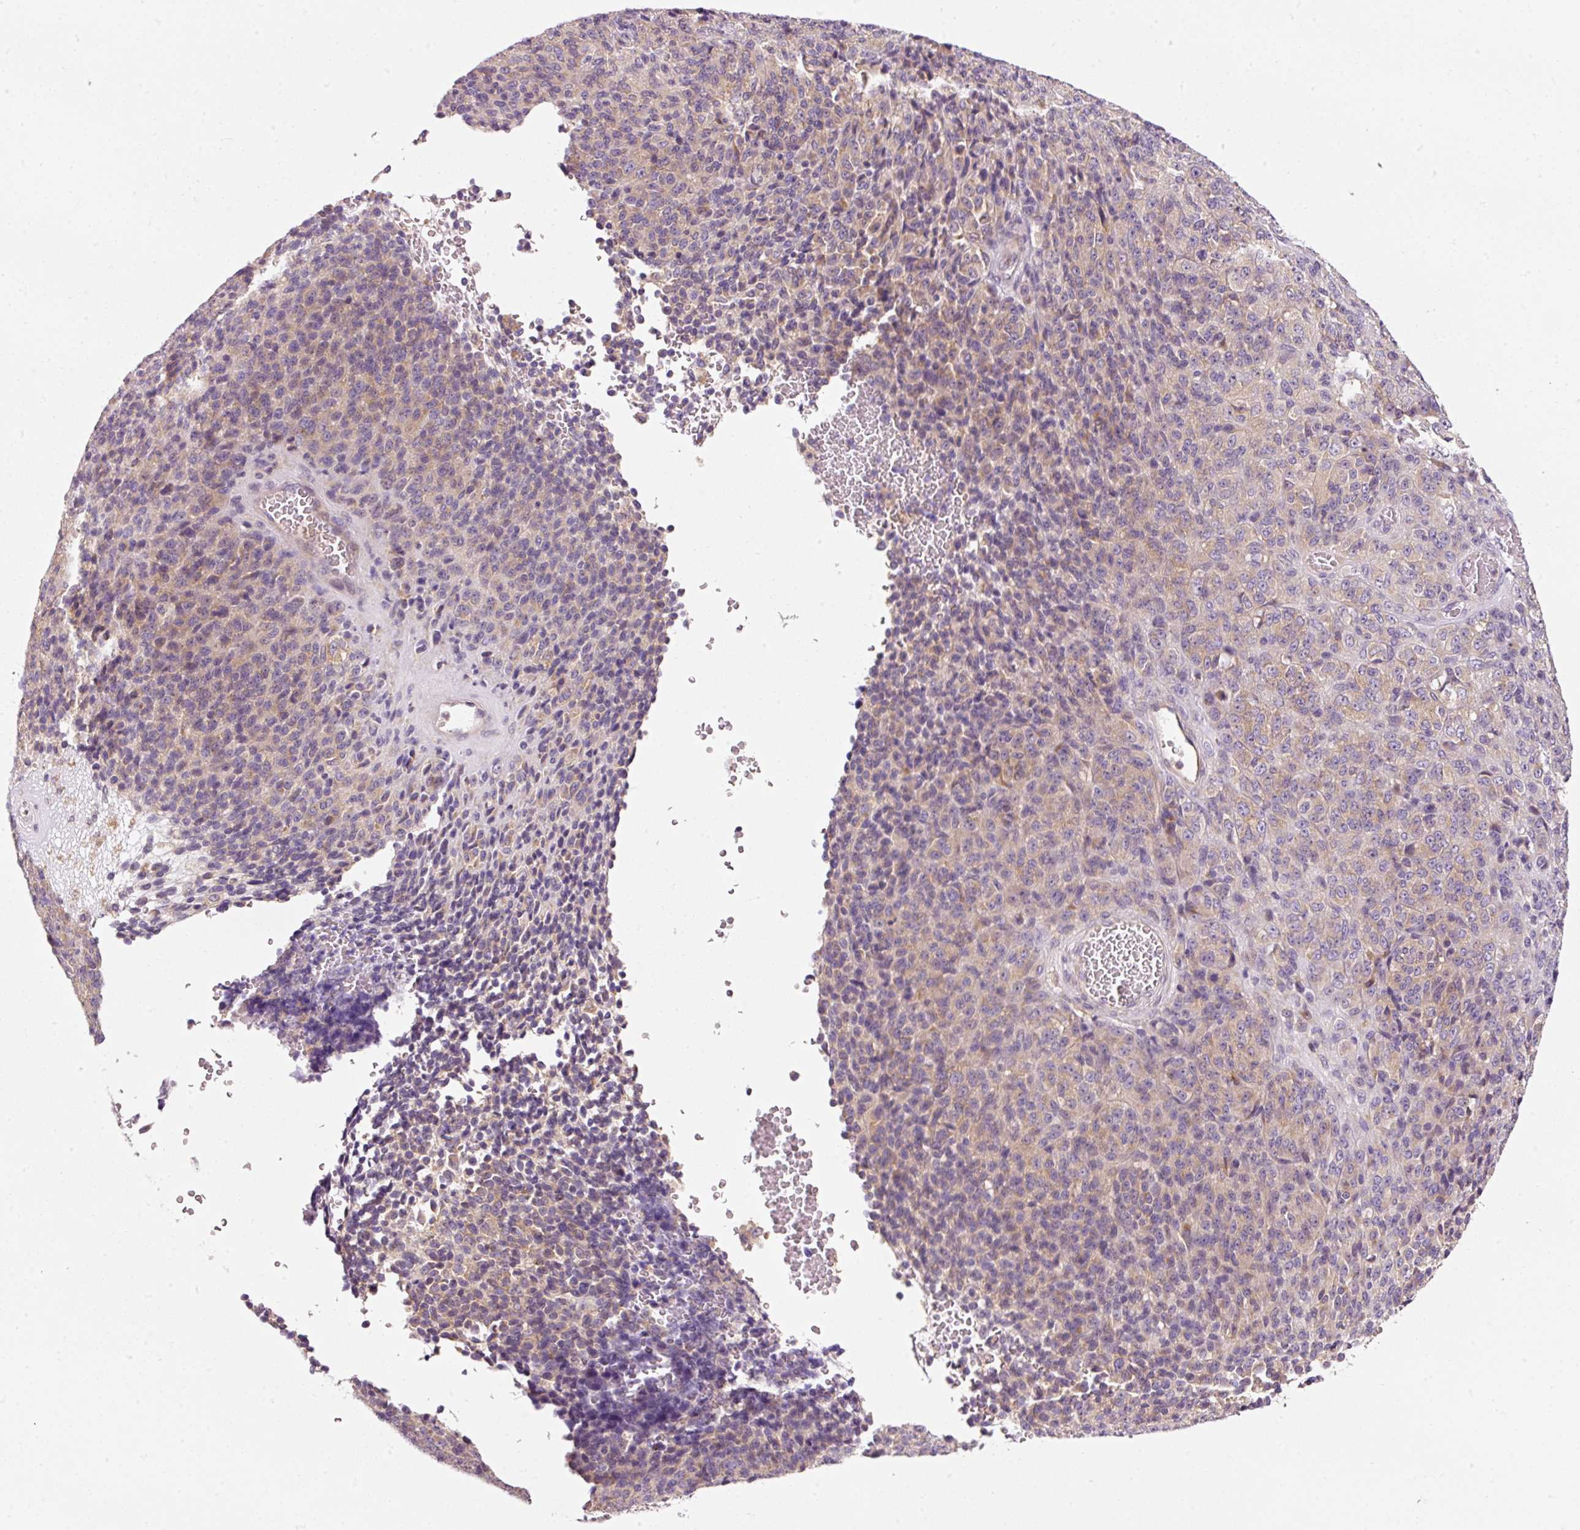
{"staining": {"intensity": "weak", "quantity": "25%-75%", "location": "cytoplasmic/membranous"}, "tissue": "melanoma", "cell_type": "Tumor cells", "image_type": "cancer", "snomed": [{"axis": "morphology", "description": "Malignant melanoma, Metastatic site"}, {"axis": "topography", "description": "Brain"}], "caption": "Immunohistochemical staining of melanoma reveals weak cytoplasmic/membranous protein expression in about 25%-75% of tumor cells. (DAB = brown stain, brightfield microscopy at high magnification).", "gene": "NAPA", "patient": {"sex": "female", "age": 56}}